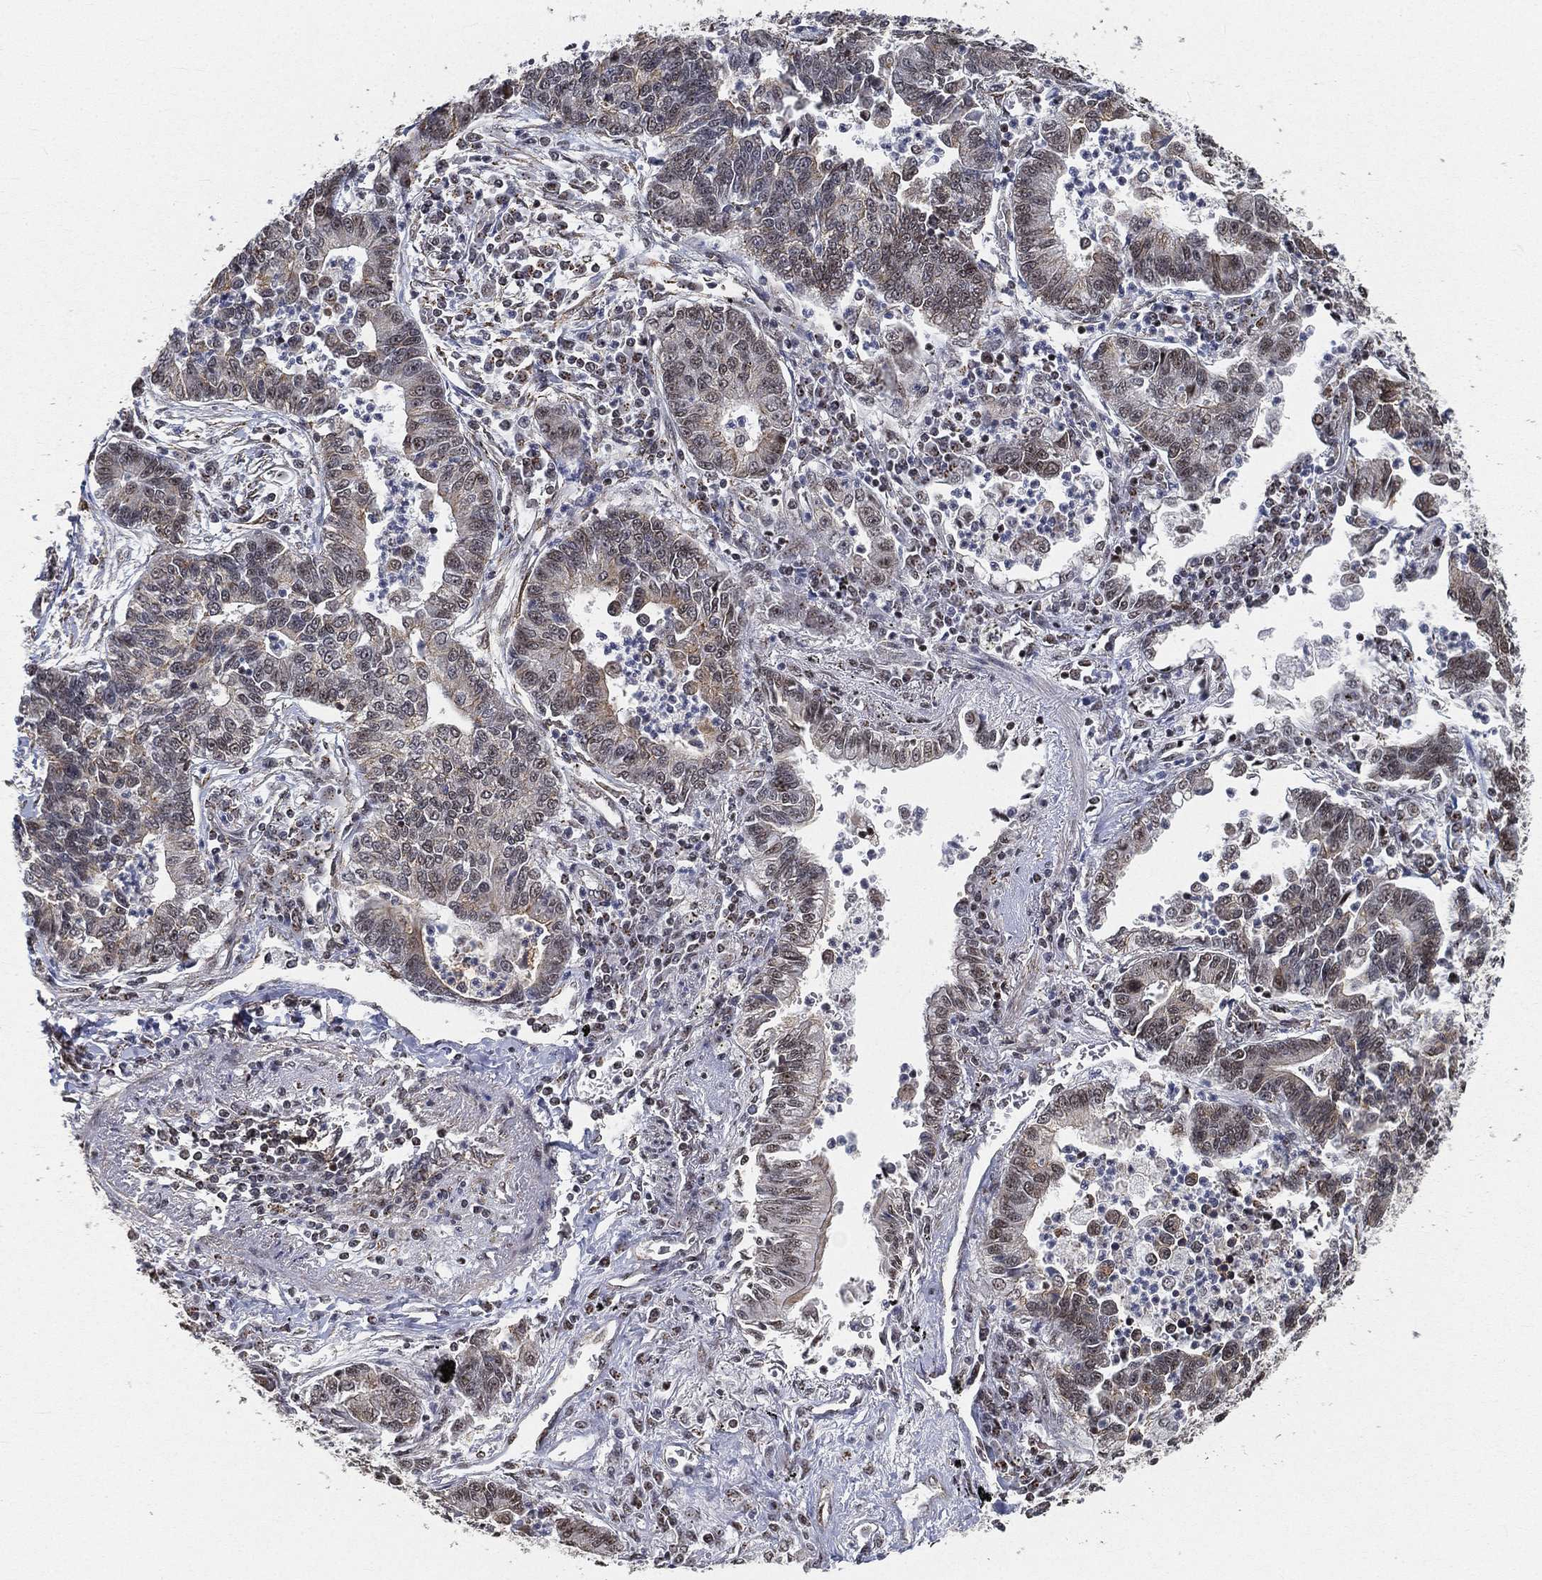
{"staining": {"intensity": "weak", "quantity": "<25%", "location": "nuclear"}, "tissue": "lung cancer", "cell_type": "Tumor cells", "image_type": "cancer", "snomed": [{"axis": "morphology", "description": "Adenocarcinoma, NOS"}, {"axis": "topography", "description": "Lung"}], "caption": "DAB immunohistochemical staining of adenocarcinoma (lung) reveals no significant staining in tumor cells.", "gene": "RSRC2", "patient": {"sex": "female", "age": 57}}